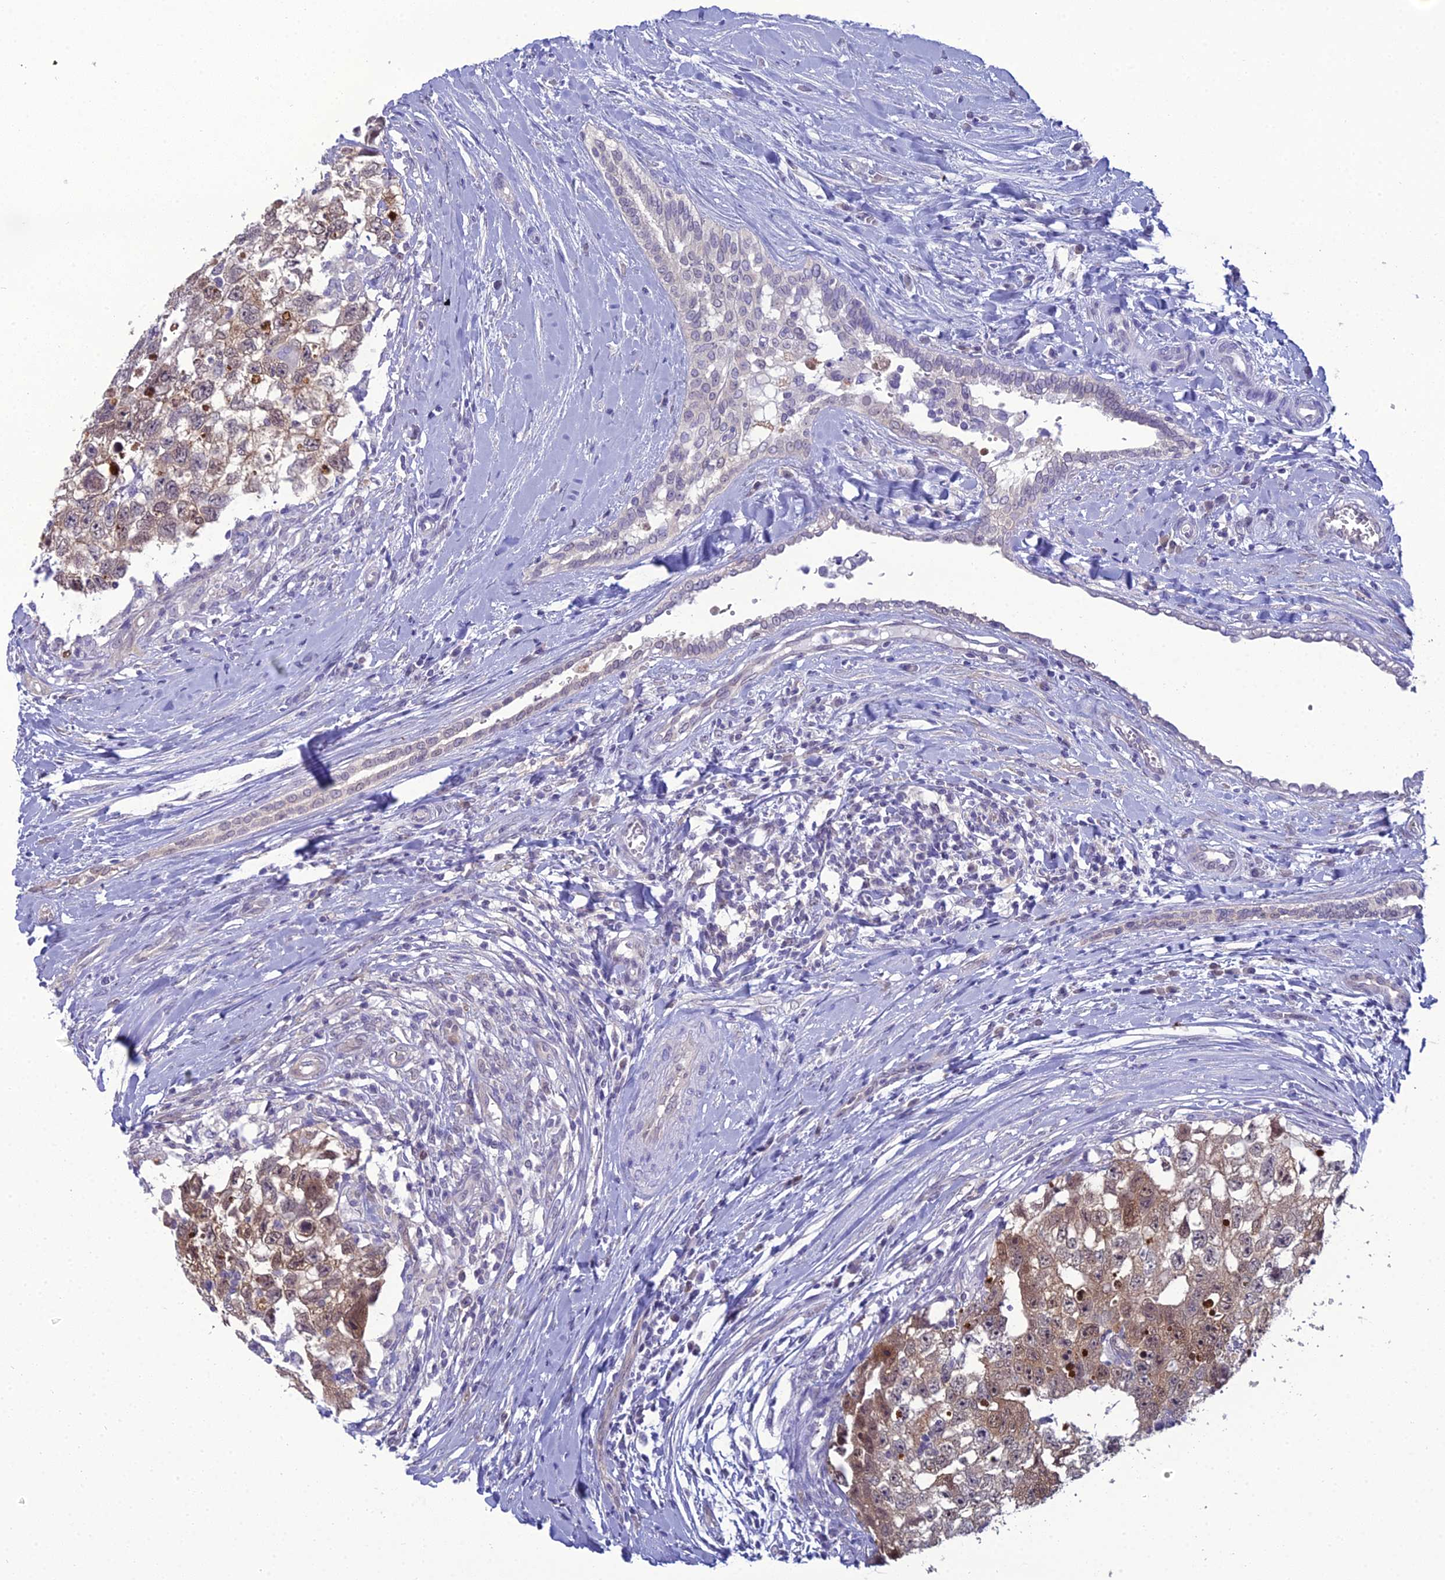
{"staining": {"intensity": "weak", "quantity": ">75%", "location": "cytoplasmic/membranous"}, "tissue": "testis cancer", "cell_type": "Tumor cells", "image_type": "cancer", "snomed": [{"axis": "morphology", "description": "Seminoma, NOS"}, {"axis": "morphology", "description": "Carcinoma, Embryonal, NOS"}, {"axis": "topography", "description": "Testis"}], "caption": "Protein expression analysis of human testis seminoma reveals weak cytoplasmic/membranous expression in about >75% of tumor cells.", "gene": "GNPNAT1", "patient": {"sex": "male", "age": 29}}